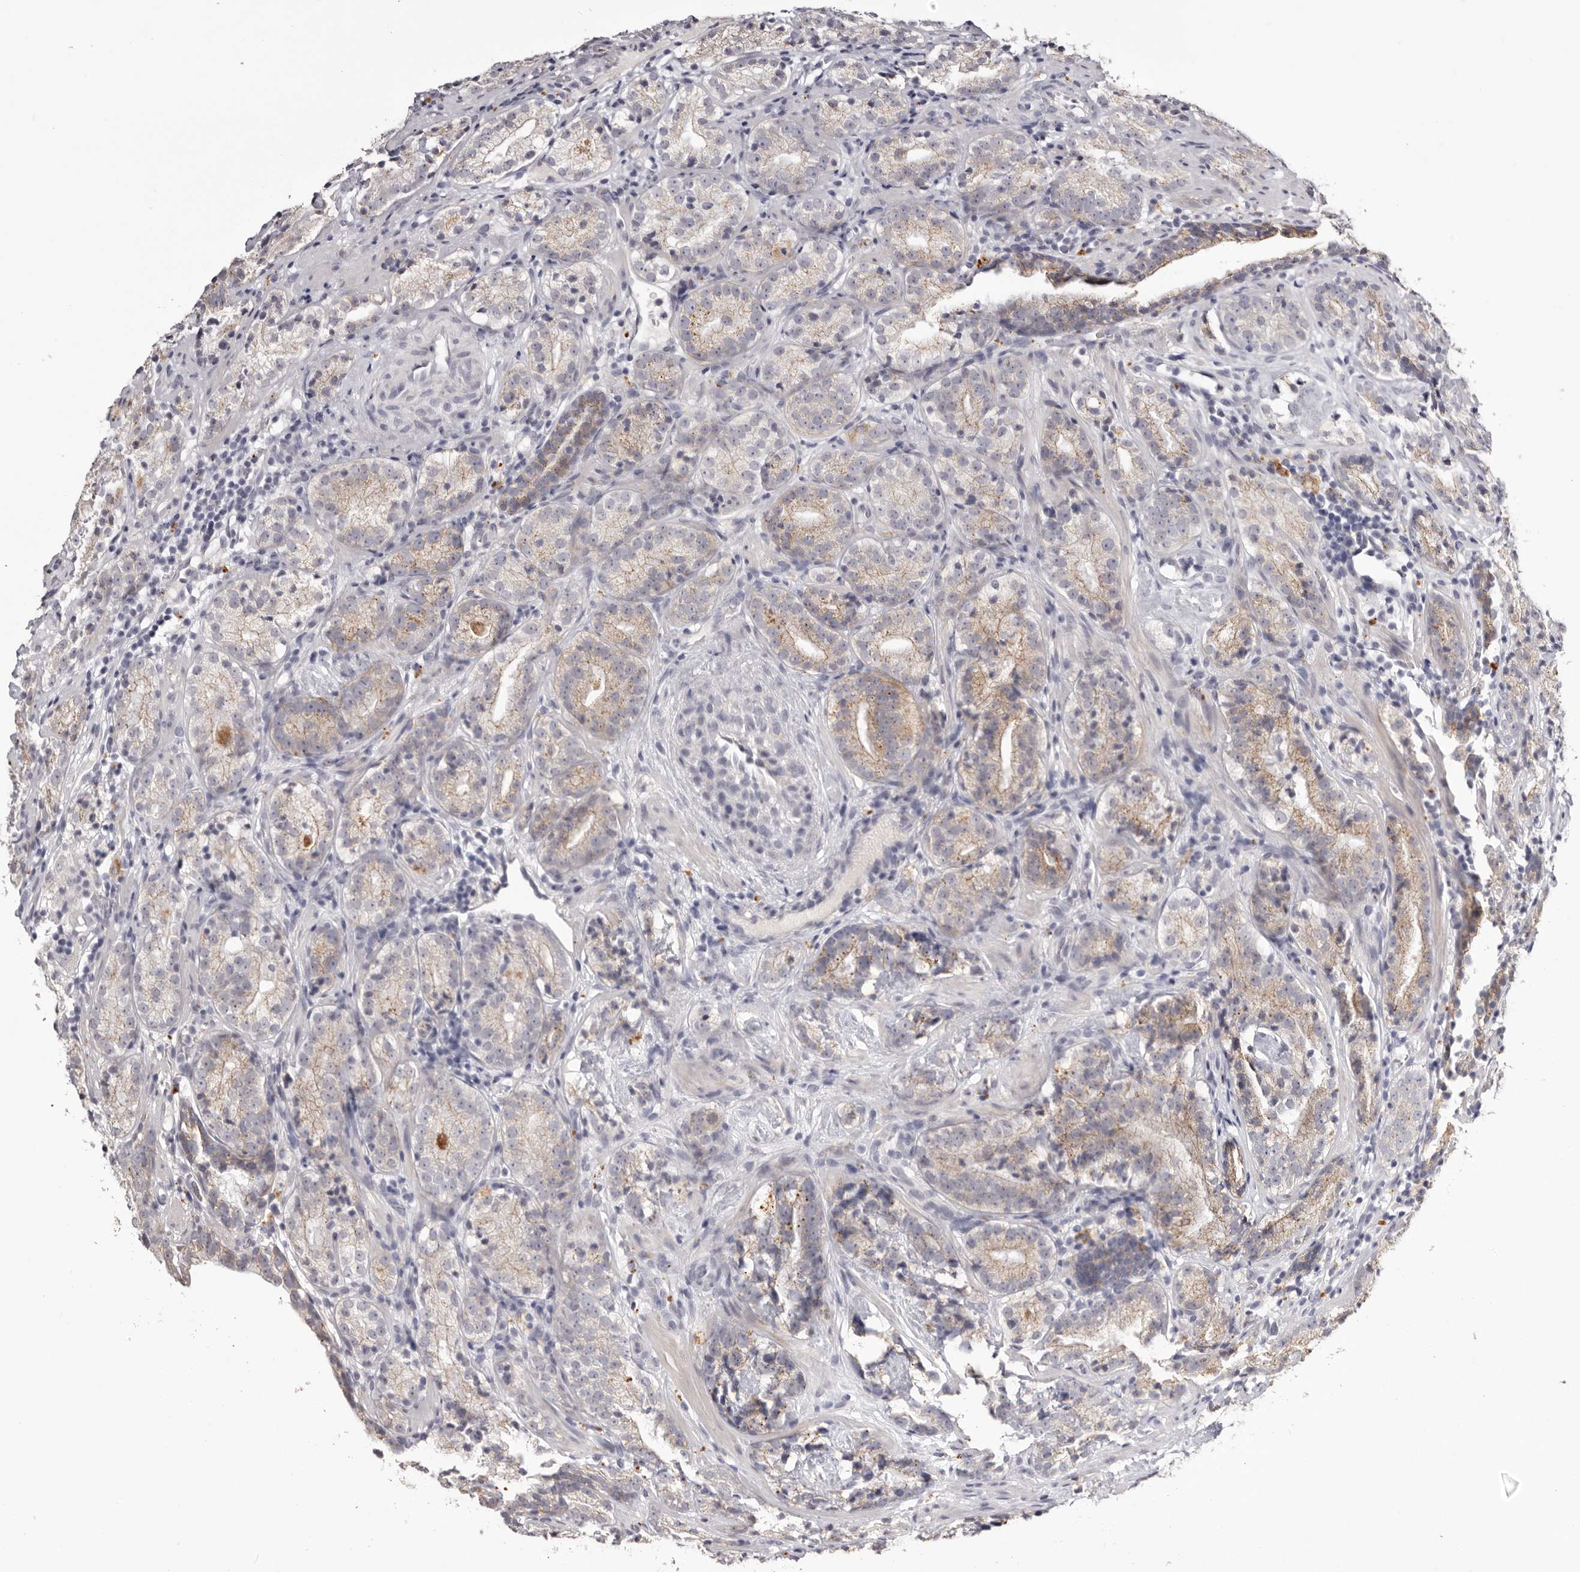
{"staining": {"intensity": "weak", "quantity": "25%-75%", "location": "cytoplasmic/membranous"}, "tissue": "prostate cancer", "cell_type": "Tumor cells", "image_type": "cancer", "snomed": [{"axis": "morphology", "description": "Adenocarcinoma, High grade"}, {"axis": "topography", "description": "Prostate"}], "caption": "Immunohistochemistry (IHC) (DAB) staining of human prostate adenocarcinoma (high-grade) exhibits weak cytoplasmic/membranous protein positivity in about 25%-75% of tumor cells.", "gene": "PCDHB6", "patient": {"sex": "male", "age": 56}}